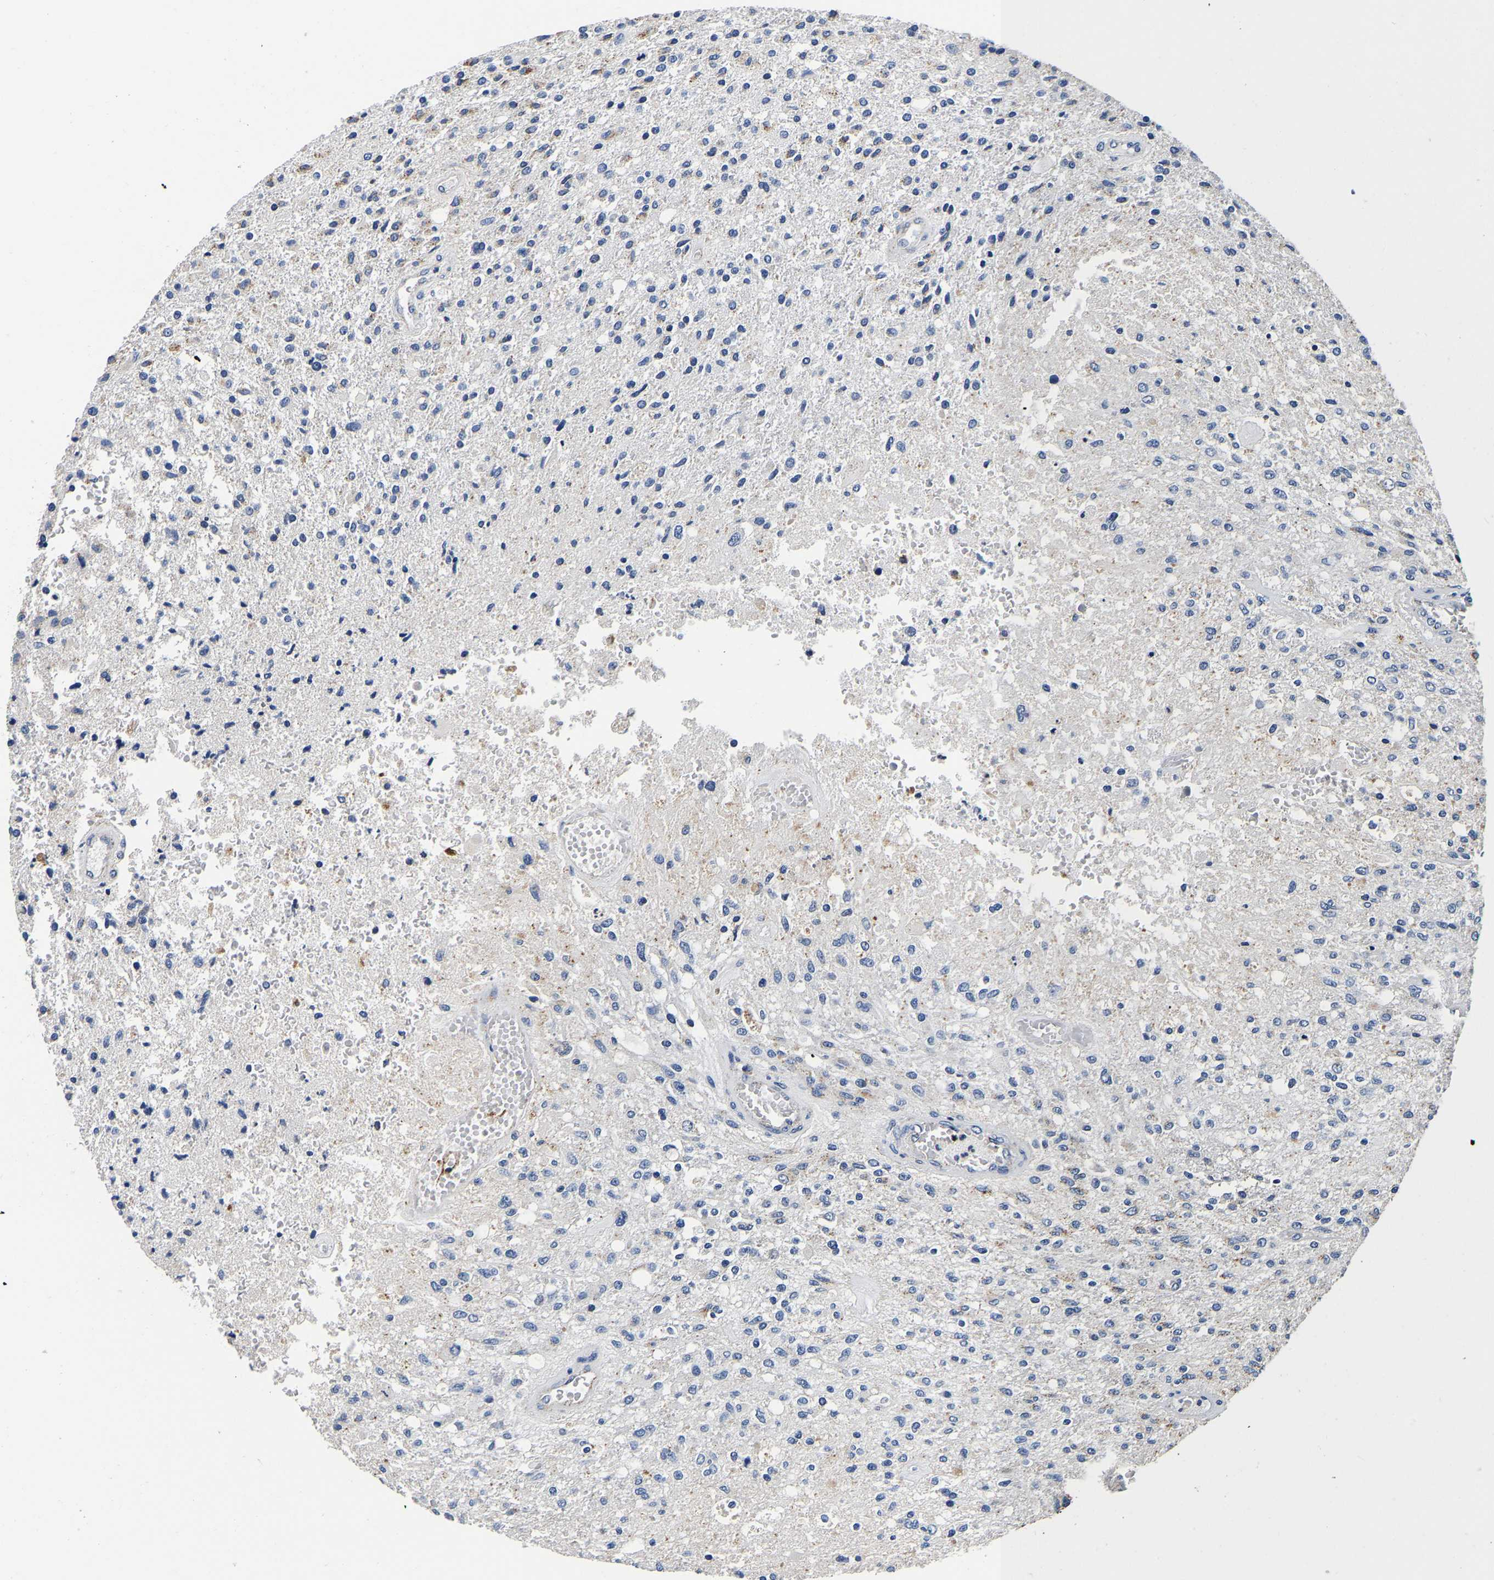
{"staining": {"intensity": "negative", "quantity": "none", "location": "none"}, "tissue": "glioma", "cell_type": "Tumor cells", "image_type": "cancer", "snomed": [{"axis": "morphology", "description": "Normal tissue, NOS"}, {"axis": "morphology", "description": "Glioma, malignant, High grade"}, {"axis": "topography", "description": "Cerebral cortex"}], "caption": "This is a micrograph of immunohistochemistry staining of glioma, which shows no positivity in tumor cells. The staining was performed using DAB (3,3'-diaminobenzidine) to visualize the protein expression in brown, while the nuclei were stained in blue with hematoxylin (Magnification: 20x).", "gene": "GRN", "patient": {"sex": "male", "age": 77}}